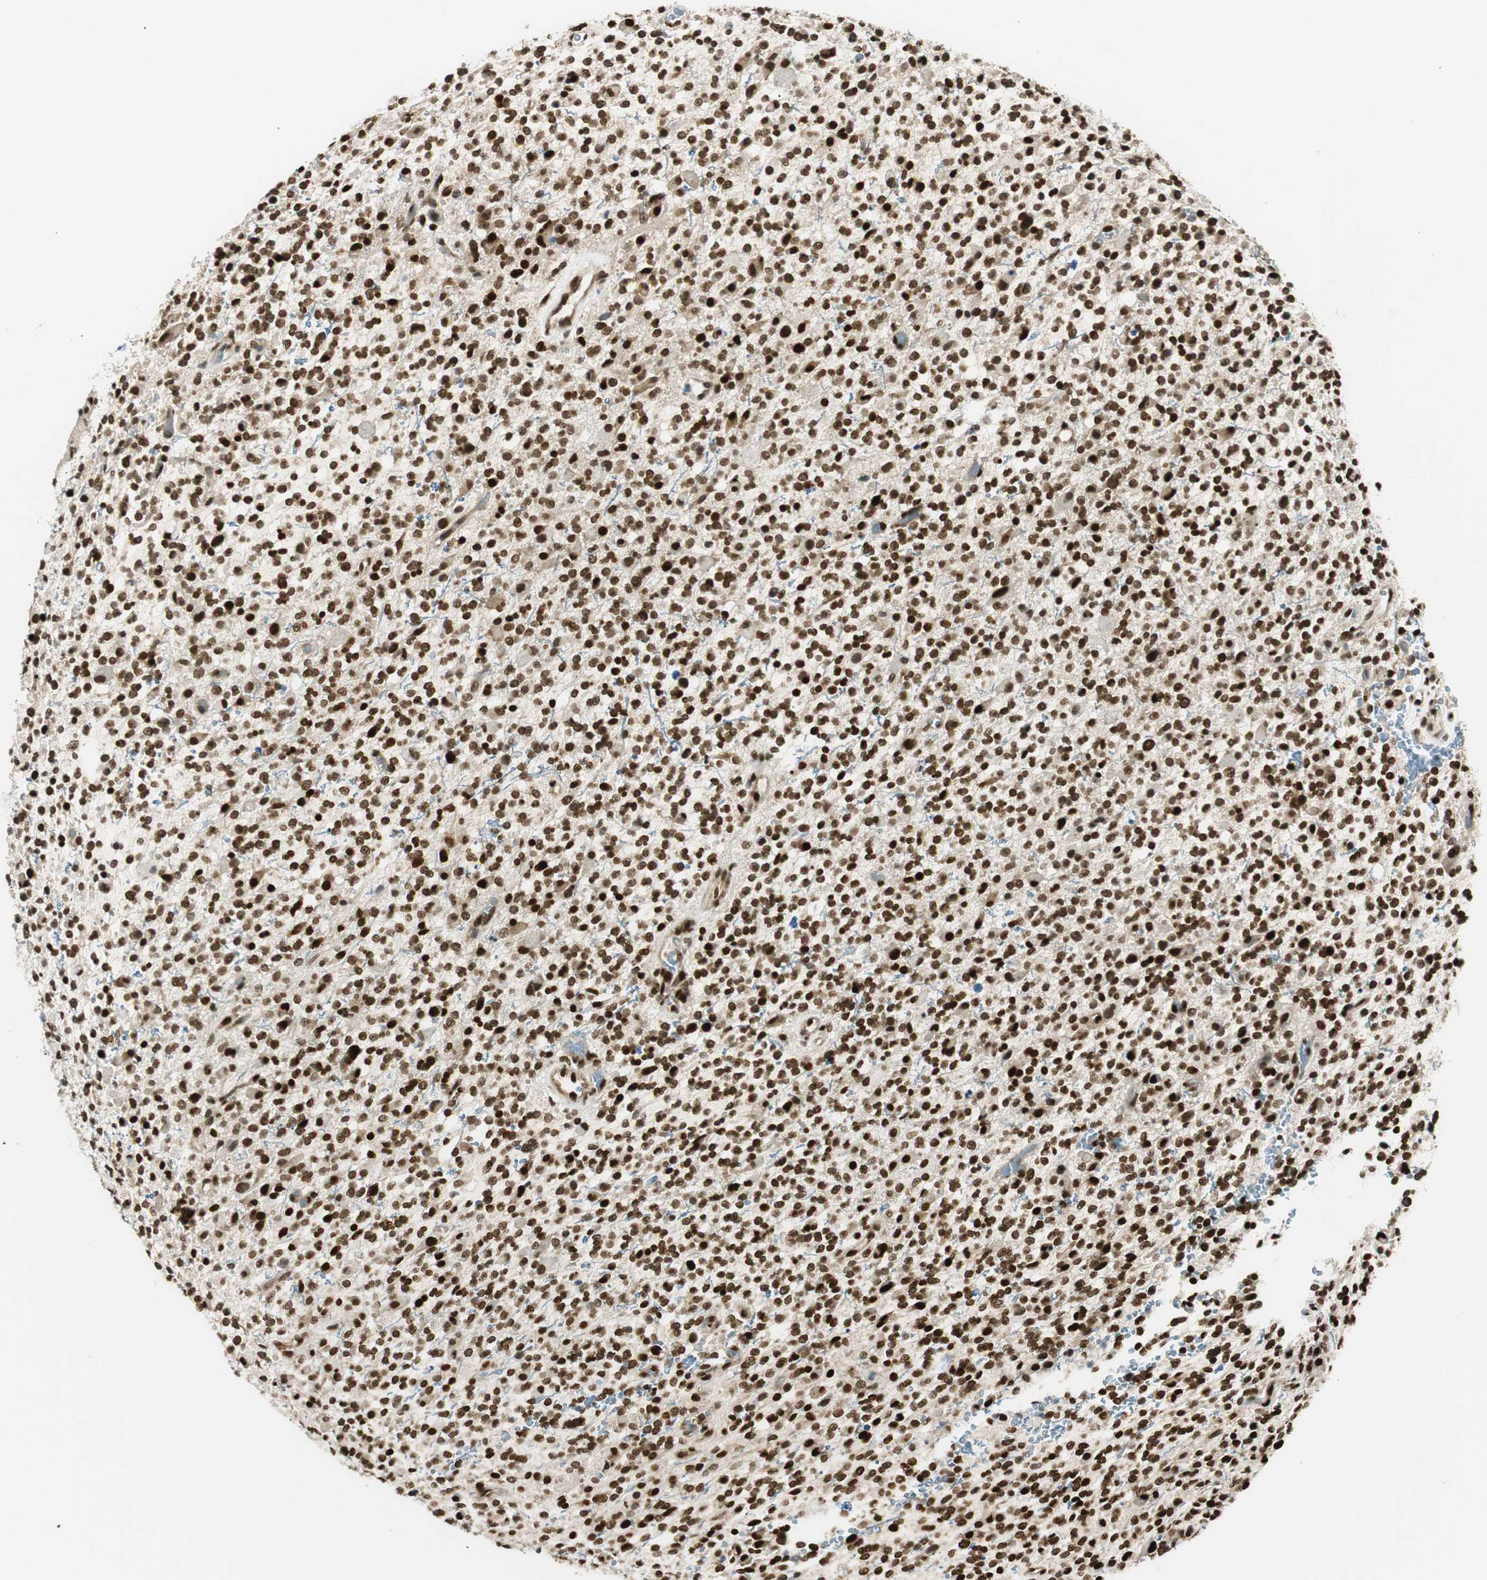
{"staining": {"intensity": "strong", "quantity": ">75%", "location": "nuclear"}, "tissue": "glioma", "cell_type": "Tumor cells", "image_type": "cancer", "snomed": [{"axis": "morphology", "description": "Glioma, malignant, High grade"}, {"axis": "topography", "description": "Brain"}], "caption": "A high-resolution photomicrograph shows IHC staining of glioma, which shows strong nuclear expression in approximately >75% of tumor cells.", "gene": "RING1", "patient": {"sex": "male", "age": 48}}